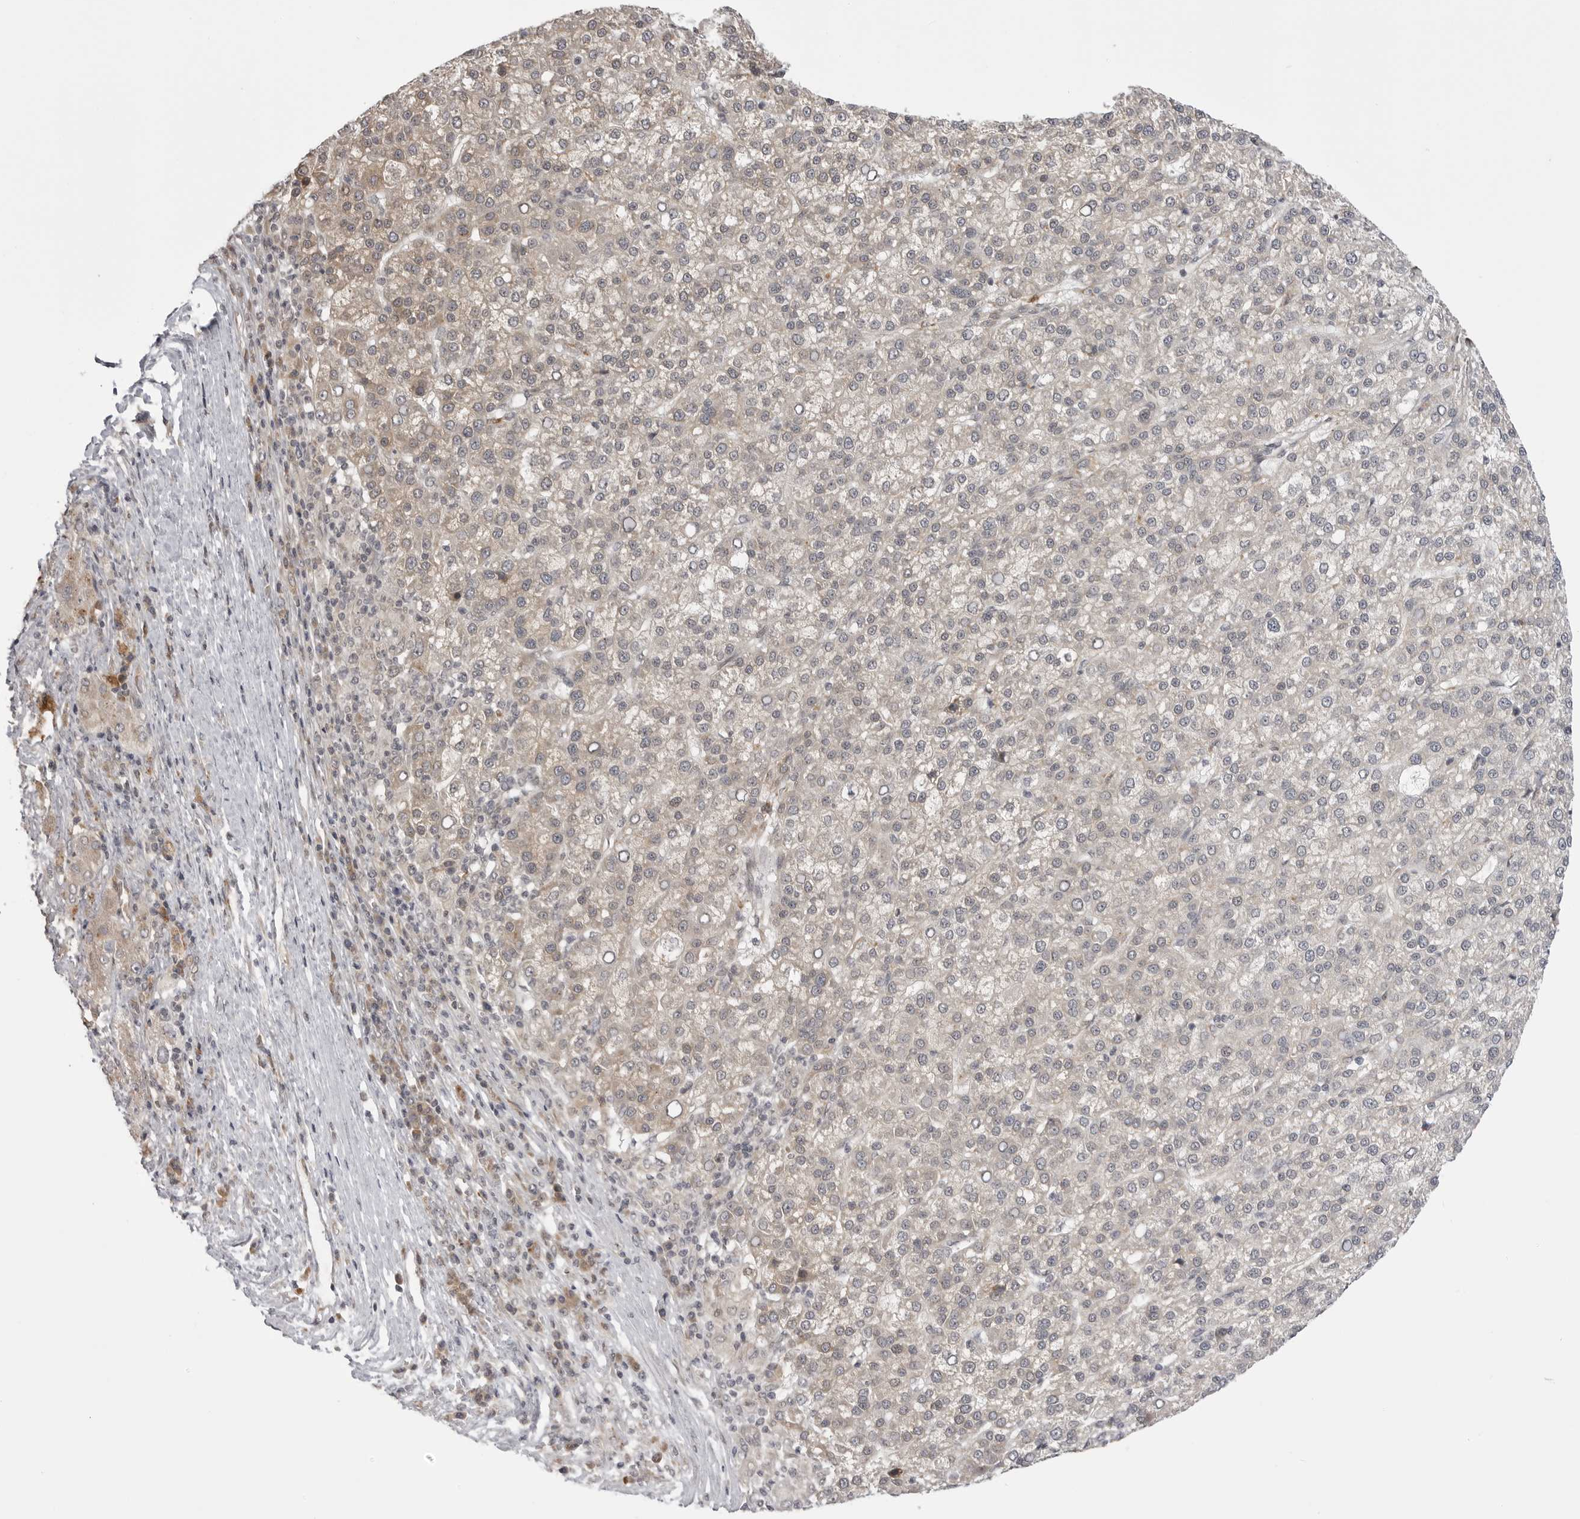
{"staining": {"intensity": "negative", "quantity": "none", "location": "none"}, "tissue": "liver cancer", "cell_type": "Tumor cells", "image_type": "cancer", "snomed": [{"axis": "morphology", "description": "Carcinoma, Hepatocellular, NOS"}, {"axis": "topography", "description": "Liver"}], "caption": "Immunohistochemistry image of neoplastic tissue: liver cancer stained with DAB (3,3'-diaminobenzidine) demonstrates no significant protein positivity in tumor cells.", "gene": "PTK2B", "patient": {"sex": "female", "age": 58}}